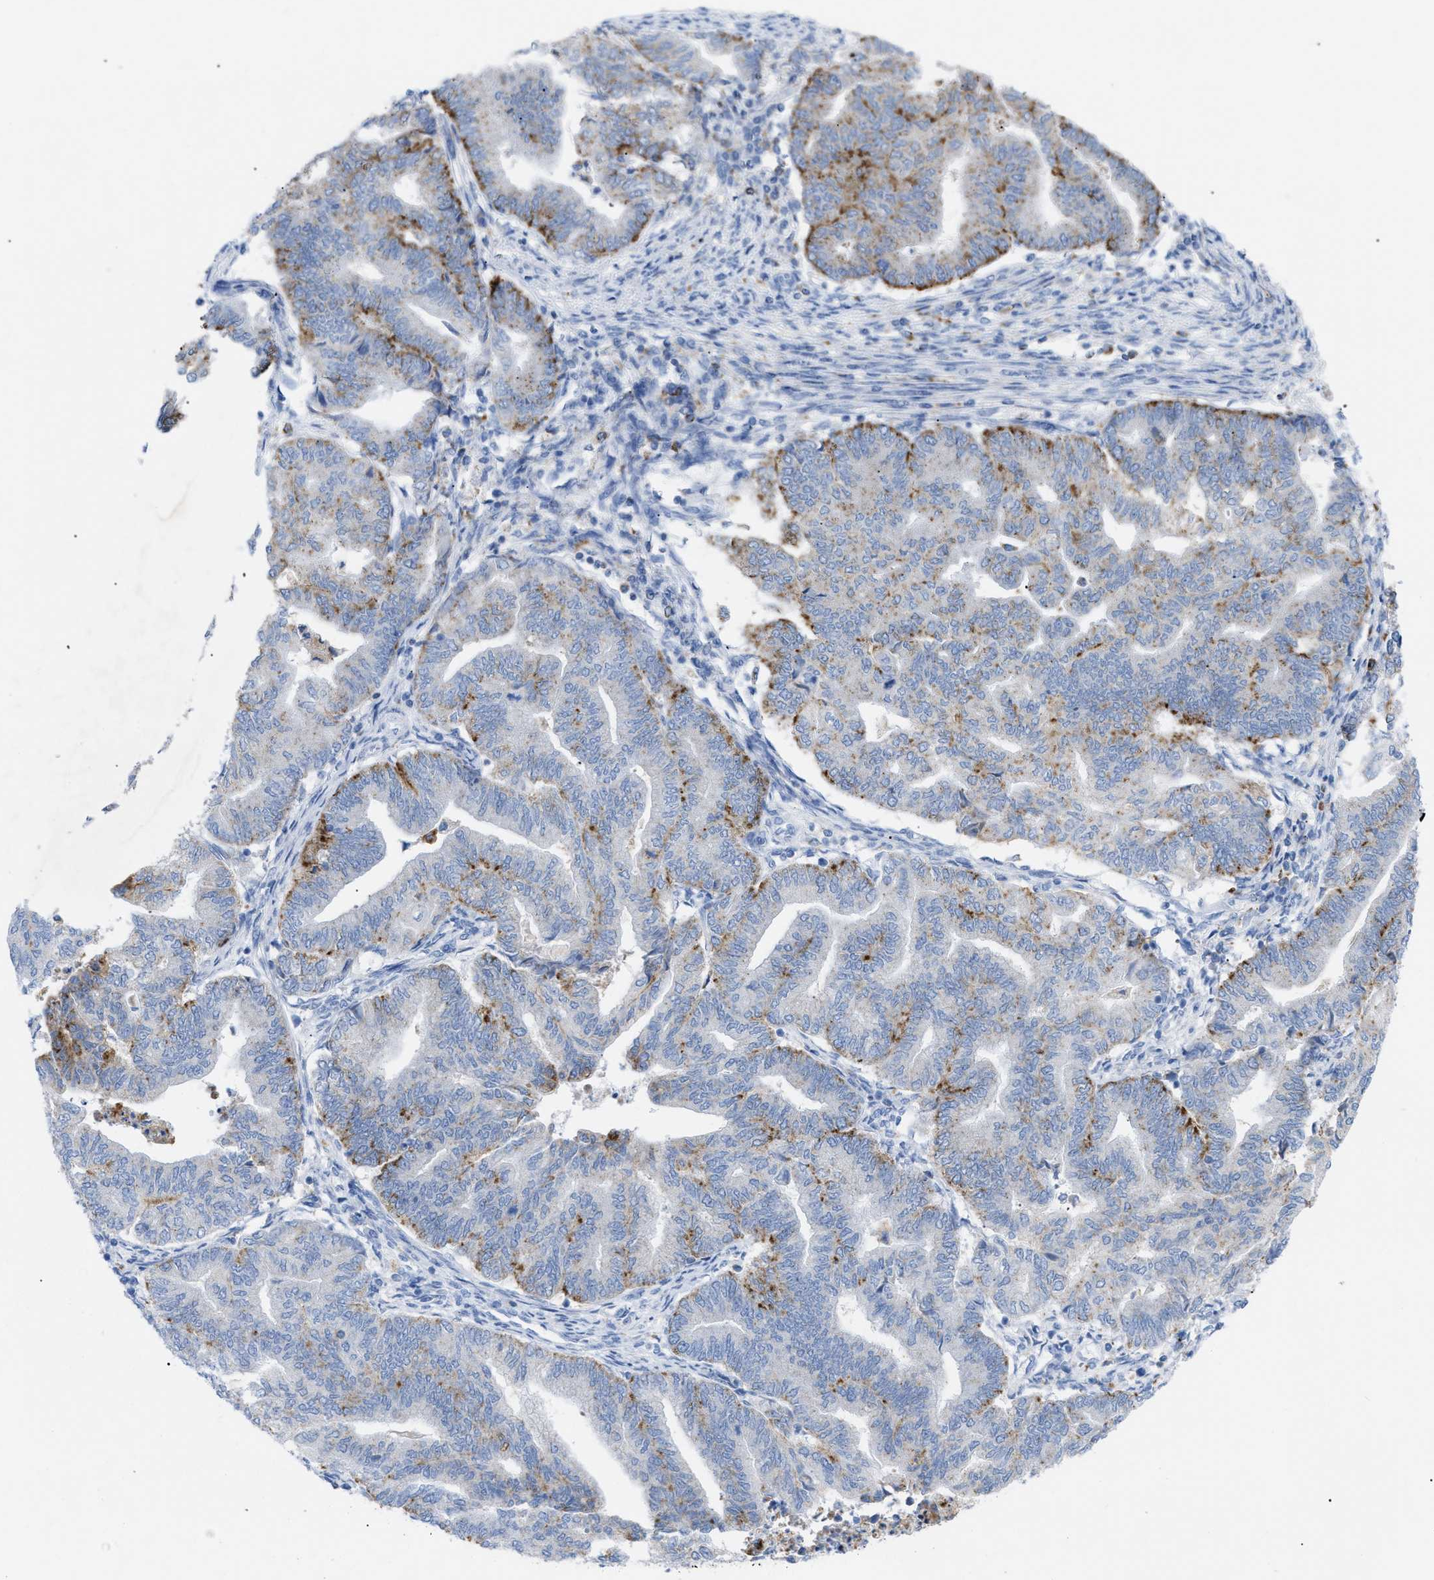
{"staining": {"intensity": "moderate", "quantity": "25%-75%", "location": "cytoplasmic/membranous"}, "tissue": "endometrial cancer", "cell_type": "Tumor cells", "image_type": "cancer", "snomed": [{"axis": "morphology", "description": "Adenocarcinoma, NOS"}, {"axis": "topography", "description": "Endometrium"}], "caption": "Immunohistochemistry (IHC) micrograph of endometrial cancer (adenocarcinoma) stained for a protein (brown), which exhibits medium levels of moderate cytoplasmic/membranous staining in about 25%-75% of tumor cells.", "gene": "DRAM2", "patient": {"sex": "female", "age": 79}}